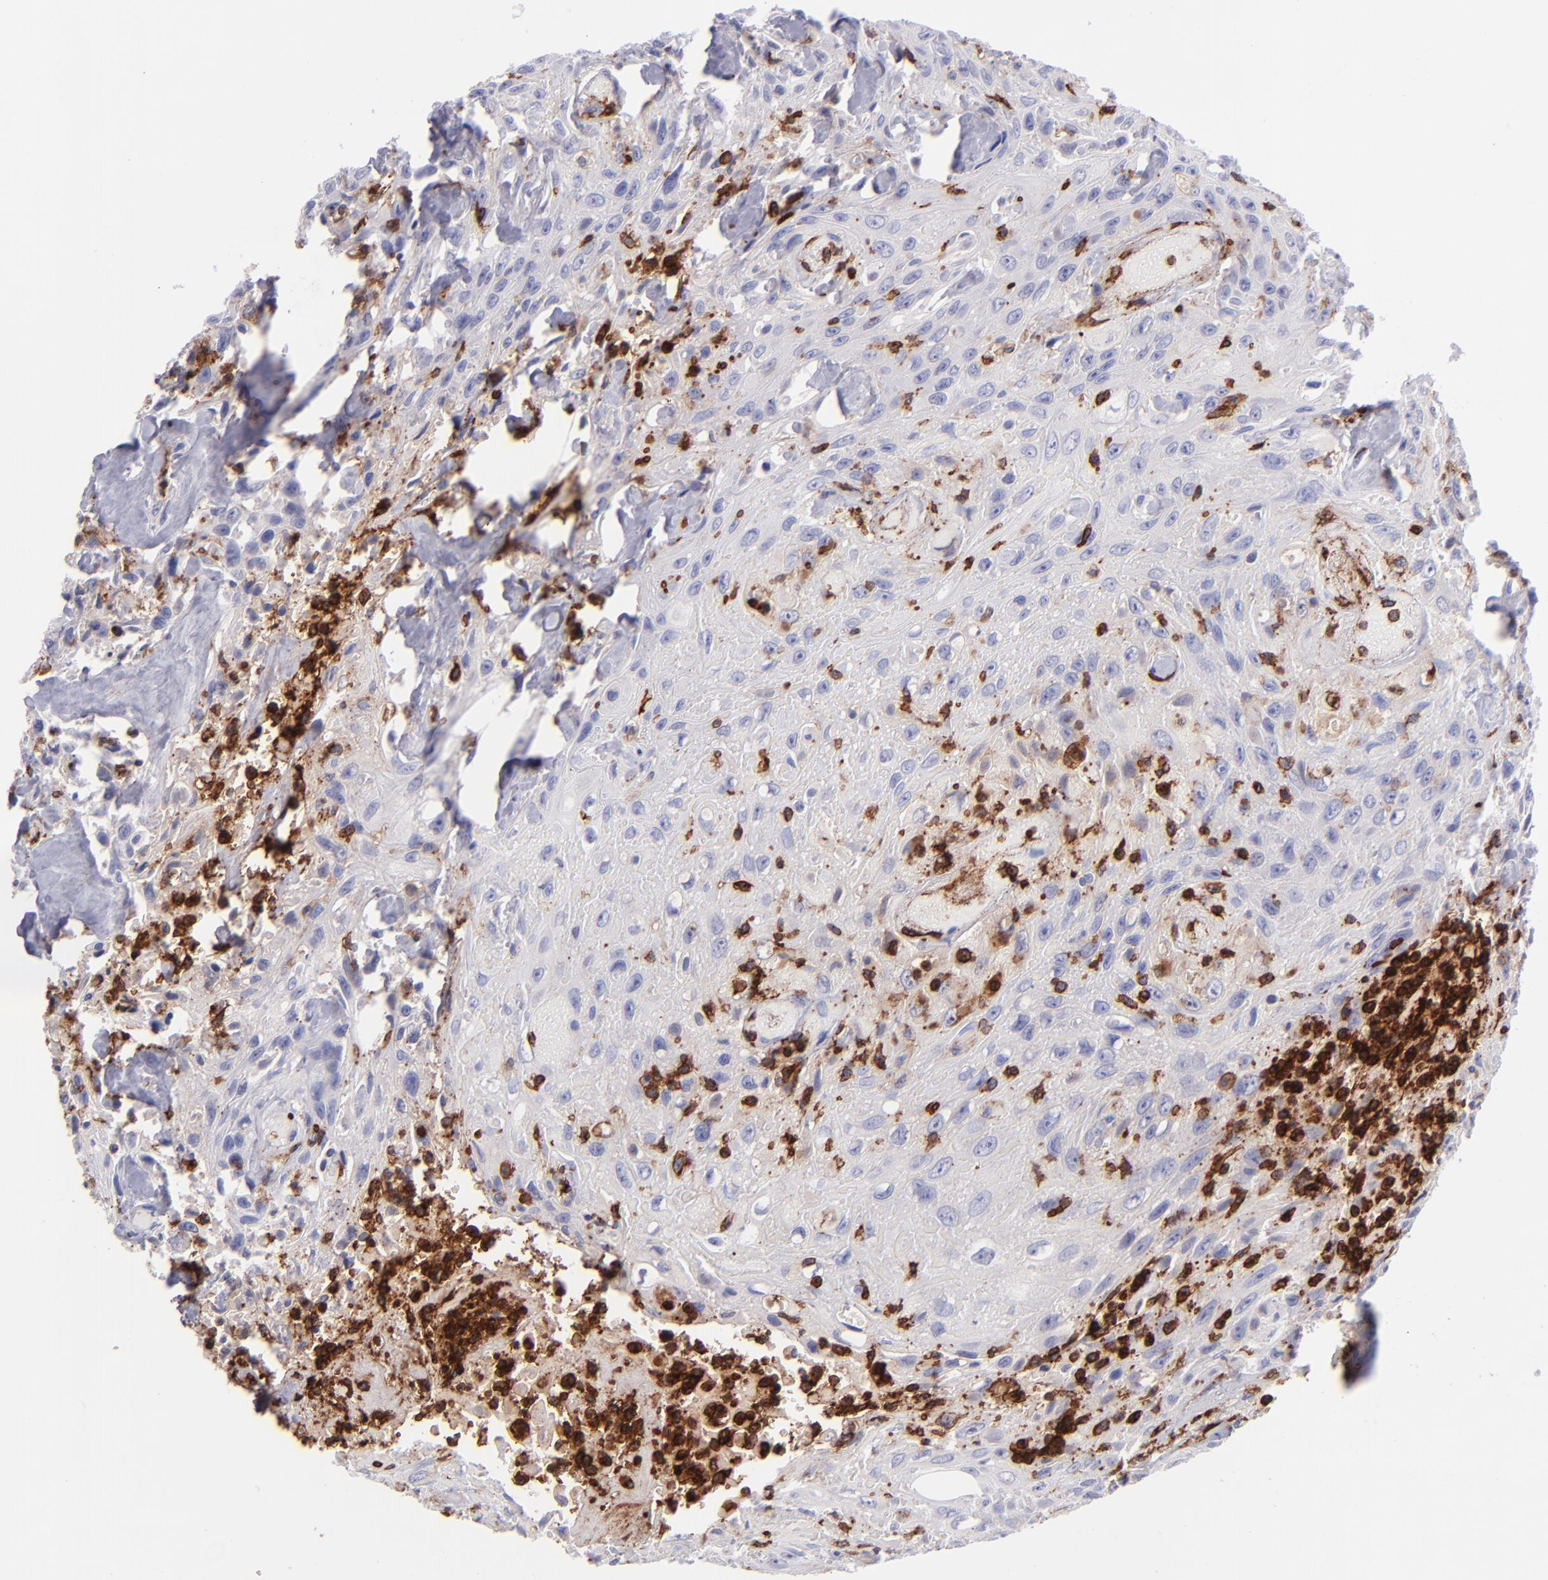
{"staining": {"intensity": "moderate", "quantity": "<25%", "location": "cytoplasmic/membranous"}, "tissue": "urothelial cancer", "cell_type": "Tumor cells", "image_type": "cancer", "snomed": [{"axis": "morphology", "description": "Urothelial carcinoma, High grade"}, {"axis": "topography", "description": "Urinary bladder"}], "caption": "The micrograph demonstrates immunohistochemical staining of urothelial carcinoma (high-grade). There is moderate cytoplasmic/membranous expression is seen in about <25% of tumor cells.", "gene": "ICAM3", "patient": {"sex": "female", "age": 84}}